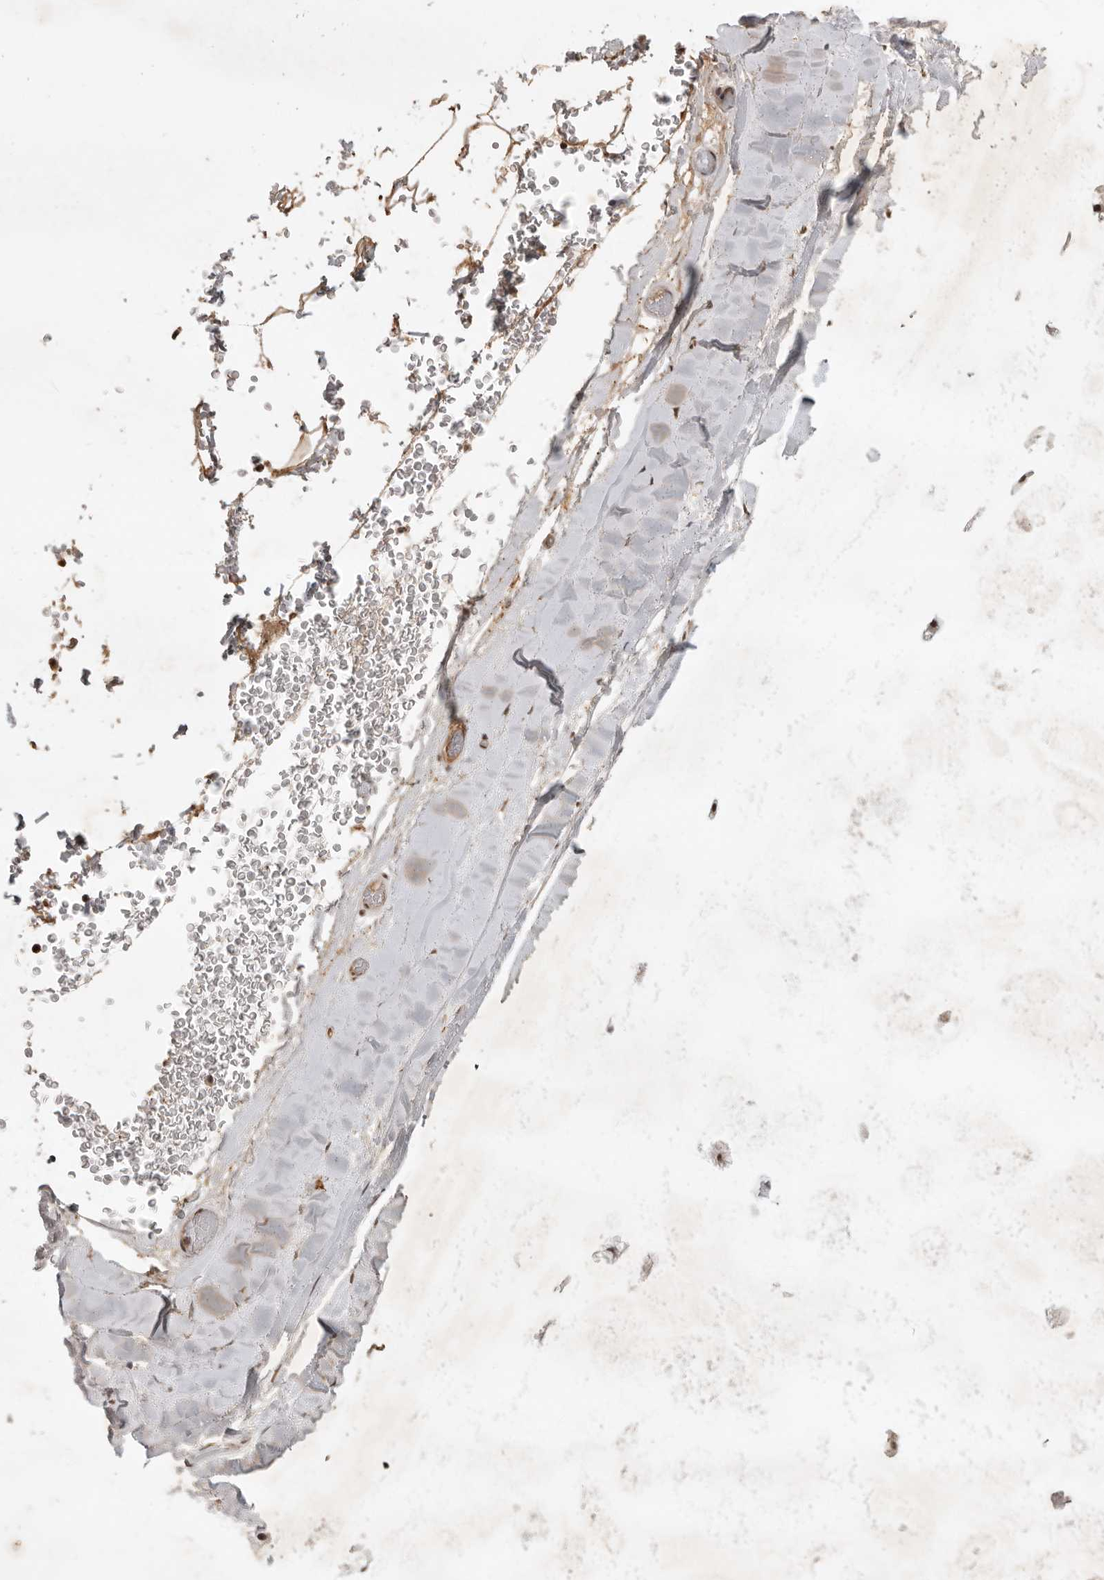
{"staining": {"intensity": "moderate", "quantity": ">75%", "location": "nuclear"}, "tissue": "adipose tissue", "cell_type": "Adipocytes", "image_type": "normal", "snomed": [{"axis": "morphology", "description": "Normal tissue, NOS"}, {"axis": "topography", "description": "Bronchus"}], "caption": "Immunohistochemistry (IHC) (DAB (3,3'-diaminobenzidine)) staining of normal adipose tissue exhibits moderate nuclear protein staining in about >75% of adipocytes. Nuclei are stained in blue.", "gene": "CBLL1", "patient": {"sex": "male", "age": 66}}